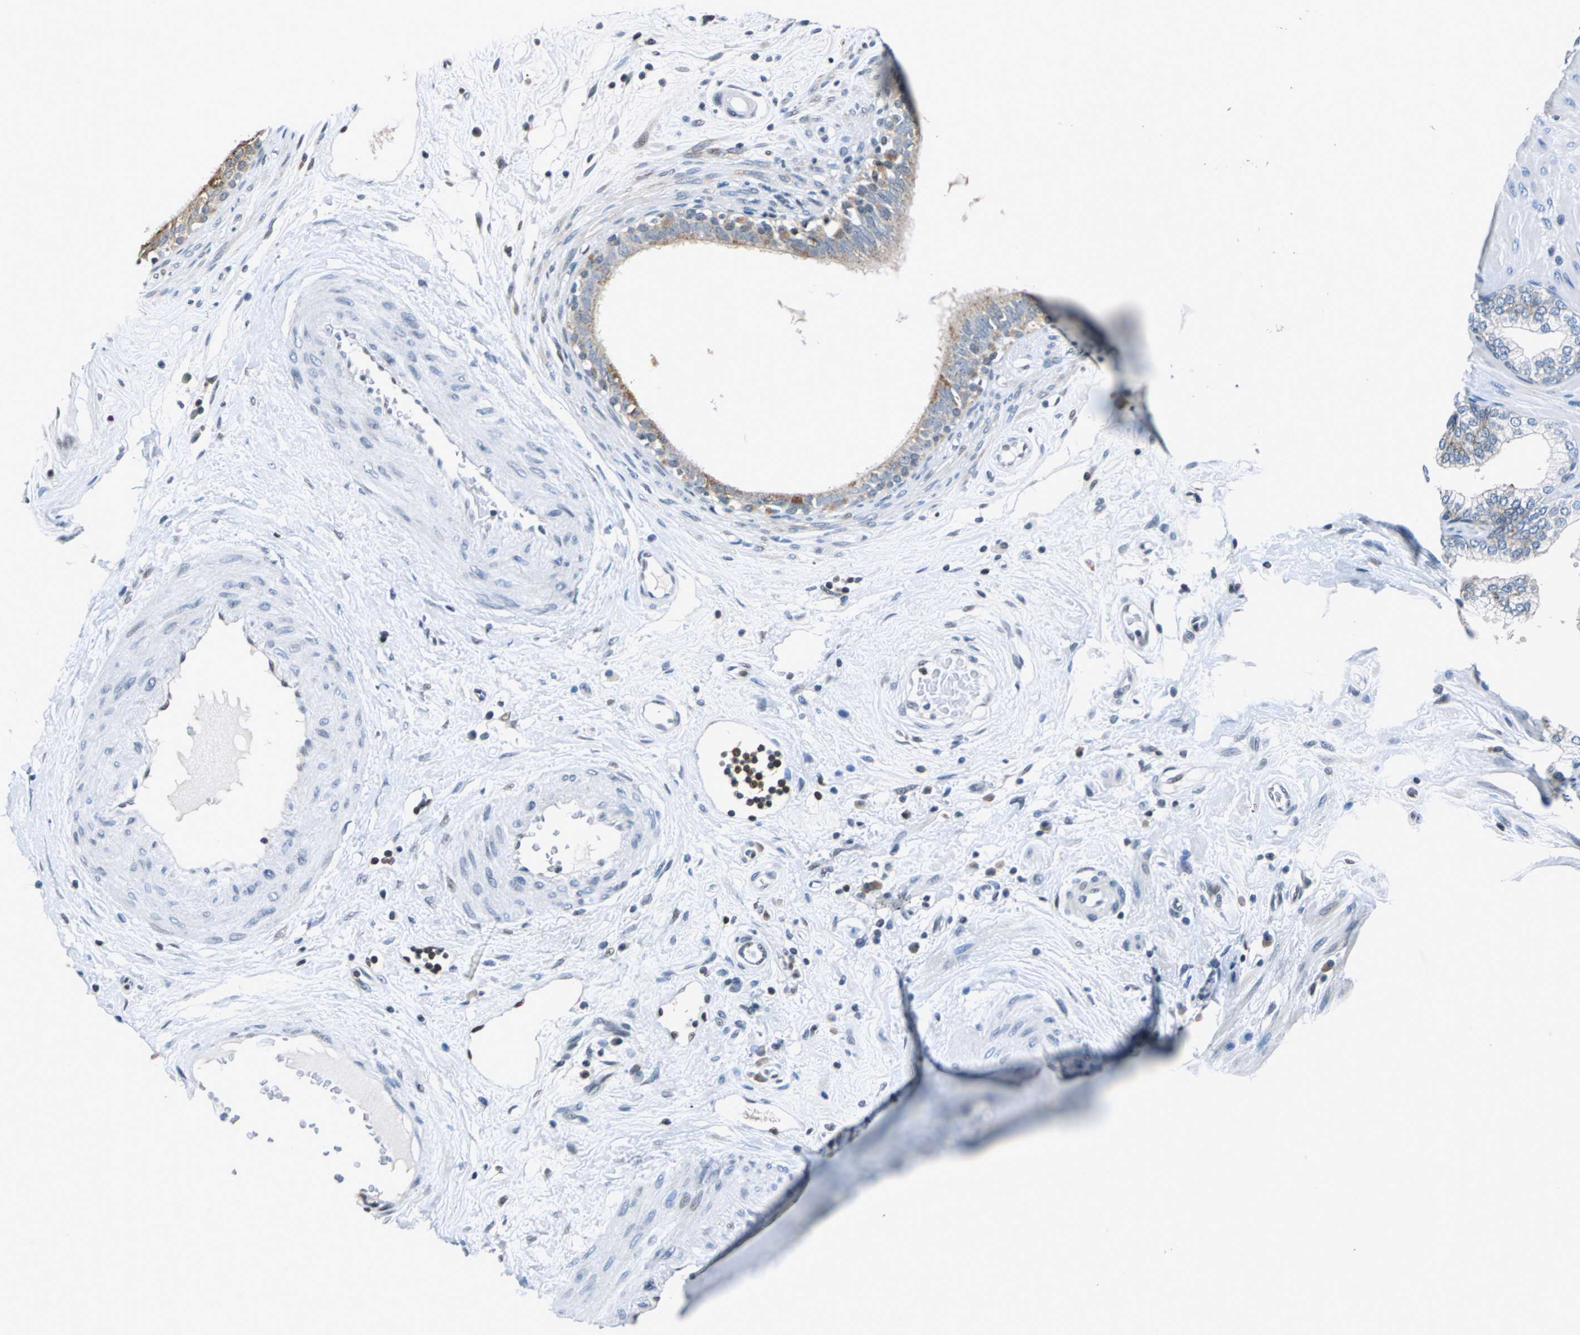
{"staining": {"intensity": "moderate", "quantity": "25%-75%", "location": "cytoplasmic/membranous"}, "tissue": "epididymis", "cell_type": "Glandular cells", "image_type": "normal", "snomed": [{"axis": "morphology", "description": "Normal tissue, NOS"}, {"axis": "morphology", "description": "Inflammation, NOS"}, {"axis": "topography", "description": "Epididymis"}], "caption": "Epididymis stained with DAB (3,3'-diaminobenzidine) IHC displays medium levels of moderate cytoplasmic/membranous positivity in about 25%-75% of glandular cells.", "gene": "HCFC2", "patient": {"sex": "male", "age": 84}}